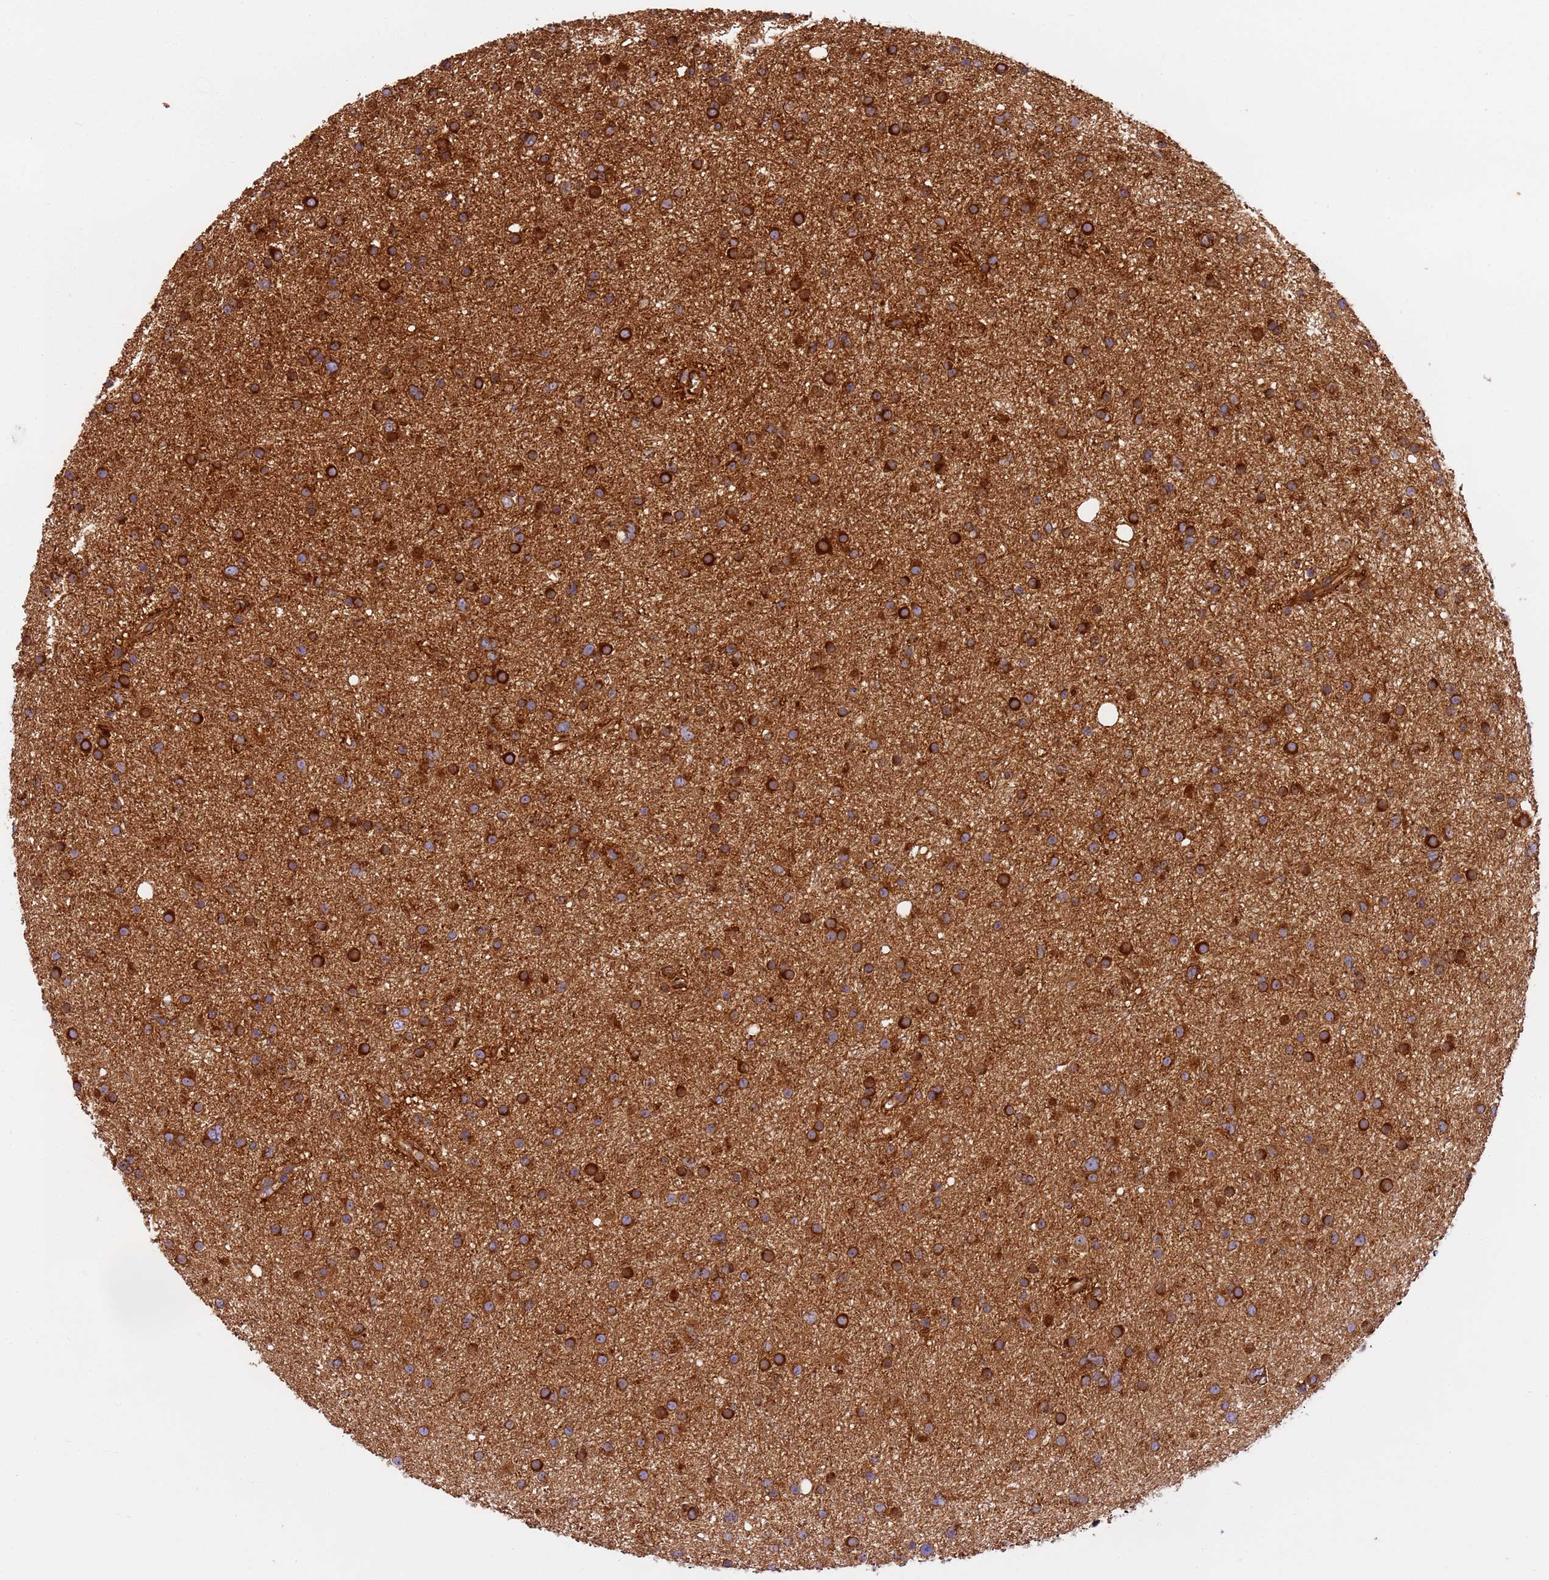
{"staining": {"intensity": "strong", "quantity": ">75%", "location": "cytoplasmic/membranous"}, "tissue": "glioma", "cell_type": "Tumor cells", "image_type": "cancer", "snomed": [{"axis": "morphology", "description": "Glioma, malignant, Low grade"}, {"axis": "topography", "description": "Cerebral cortex"}], "caption": "Immunohistochemistry micrograph of human glioma stained for a protein (brown), which shows high levels of strong cytoplasmic/membranous expression in about >75% of tumor cells.", "gene": "DYNC1I2", "patient": {"sex": "female", "age": 39}}